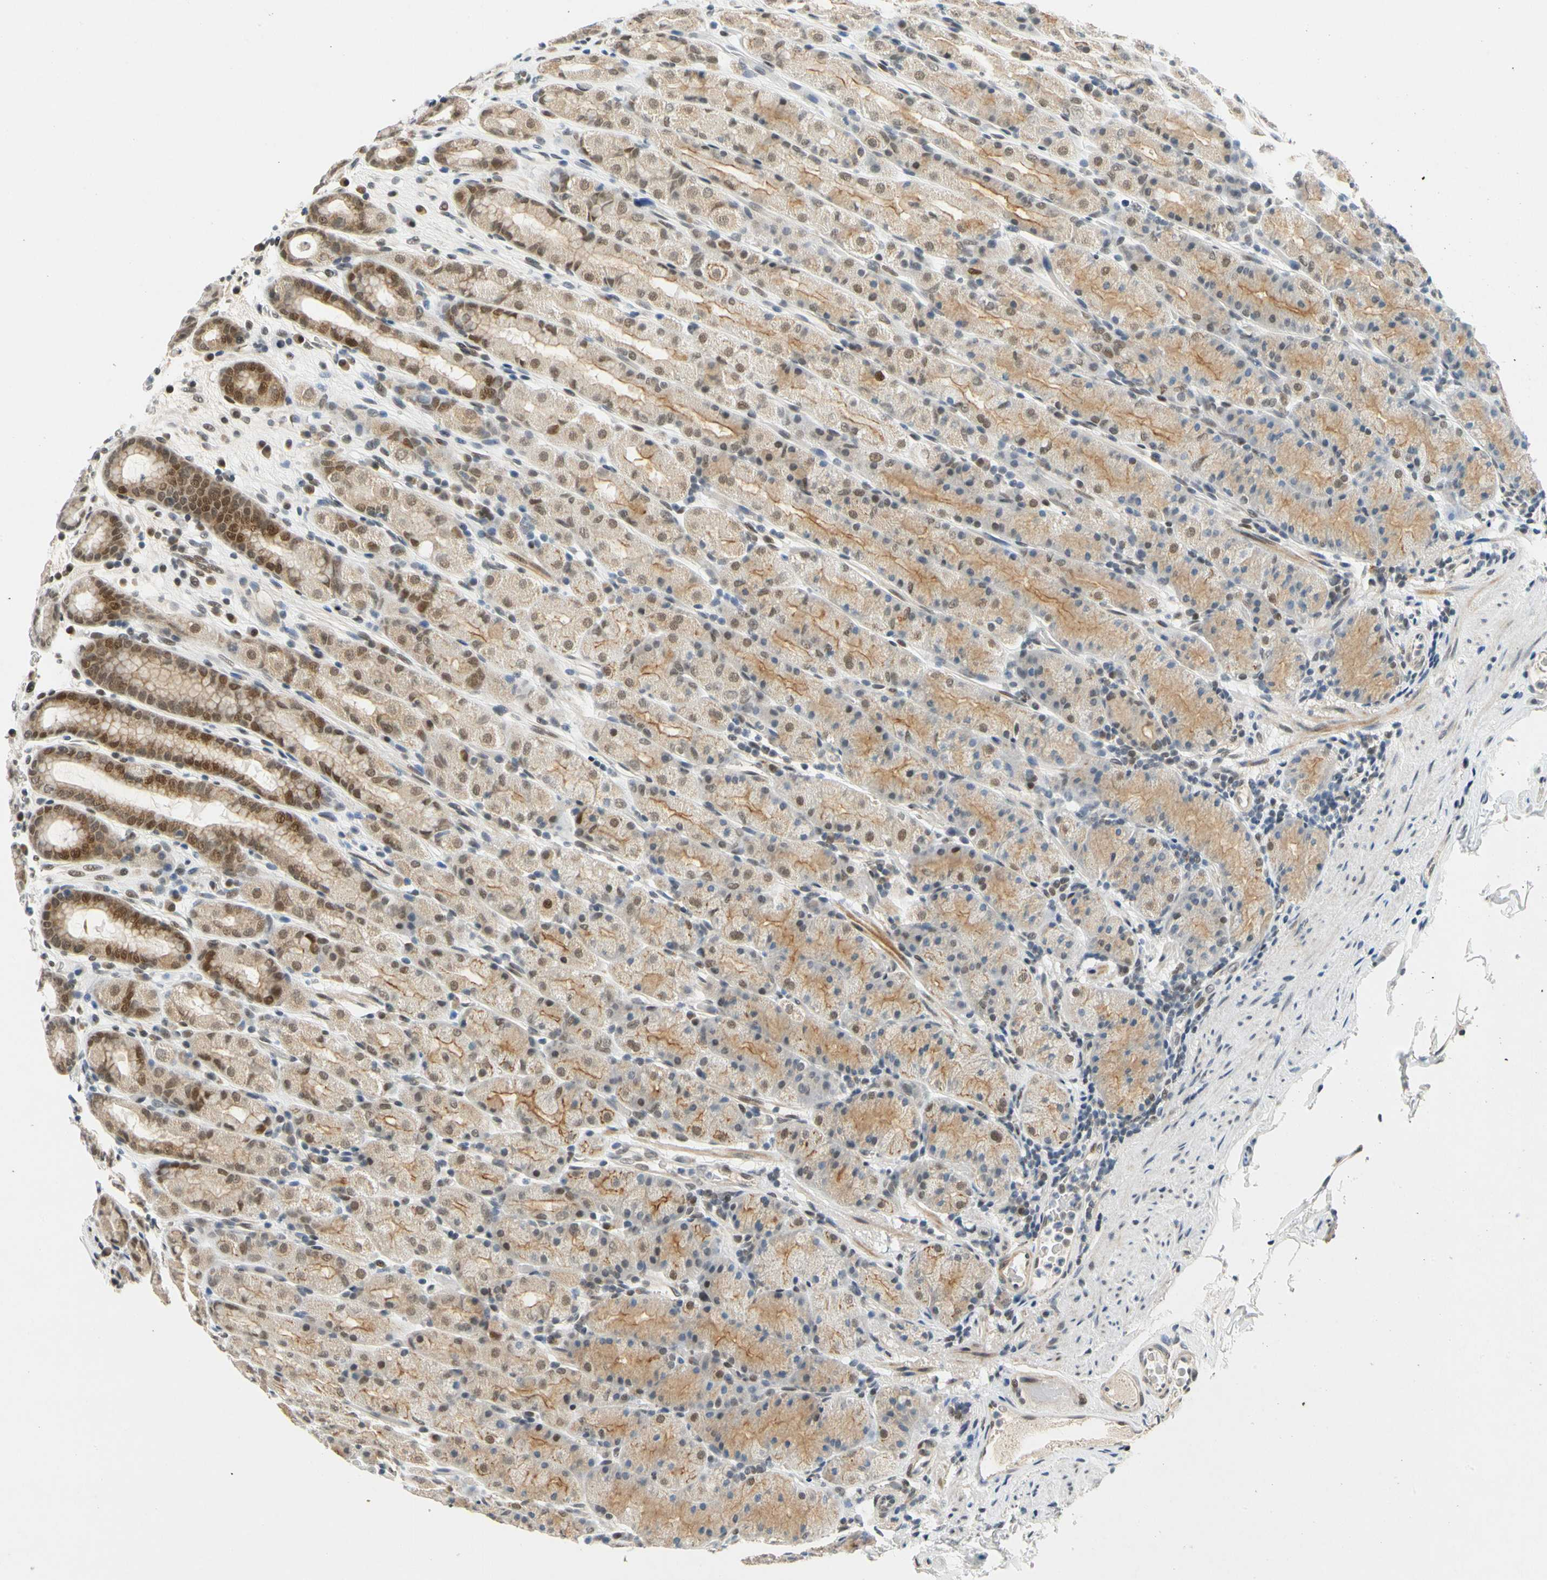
{"staining": {"intensity": "moderate", "quantity": ">75%", "location": "cytoplasmic/membranous,nuclear"}, "tissue": "stomach", "cell_type": "Glandular cells", "image_type": "normal", "snomed": [{"axis": "morphology", "description": "Normal tissue, NOS"}, {"axis": "topography", "description": "Stomach, upper"}], "caption": "This is a photomicrograph of immunohistochemistry staining of unremarkable stomach, which shows moderate expression in the cytoplasmic/membranous,nuclear of glandular cells.", "gene": "POGZ", "patient": {"sex": "male", "age": 68}}